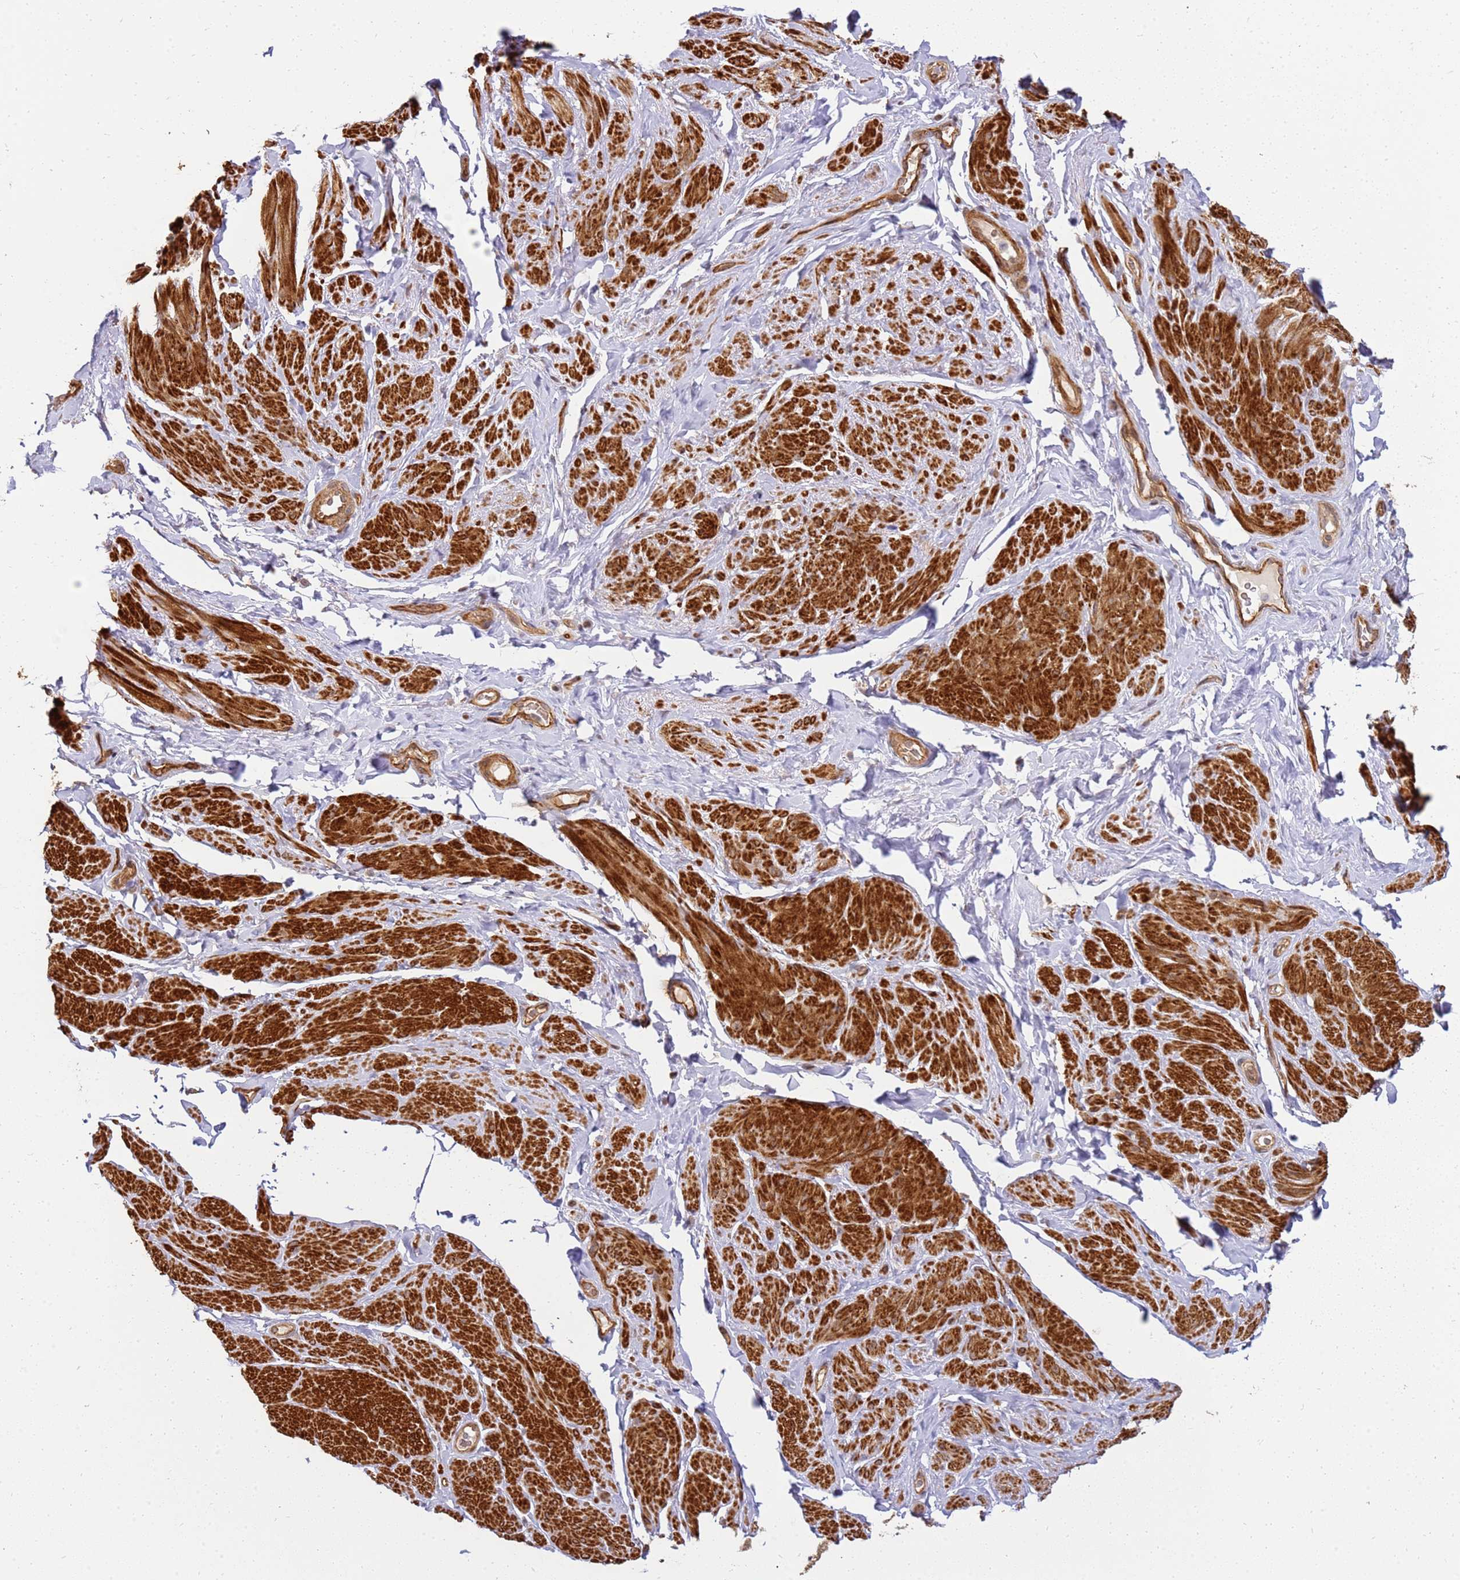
{"staining": {"intensity": "strong", "quantity": "25%-75%", "location": "cytoplasmic/membranous"}, "tissue": "smooth muscle", "cell_type": "Smooth muscle cells", "image_type": "normal", "snomed": [{"axis": "morphology", "description": "Normal tissue, NOS"}, {"axis": "topography", "description": "Smooth muscle"}, {"axis": "topography", "description": "Peripheral nerve tissue"}], "caption": "Smooth muscle was stained to show a protein in brown. There is high levels of strong cytoplasmic/membranous staining in approximately 25%-75% of smooth muscle cells. (DAB IHC with brightfield microscopy, high magnification).", "gene": "ST18", "patient": {"sex": "male", "age": 69}}